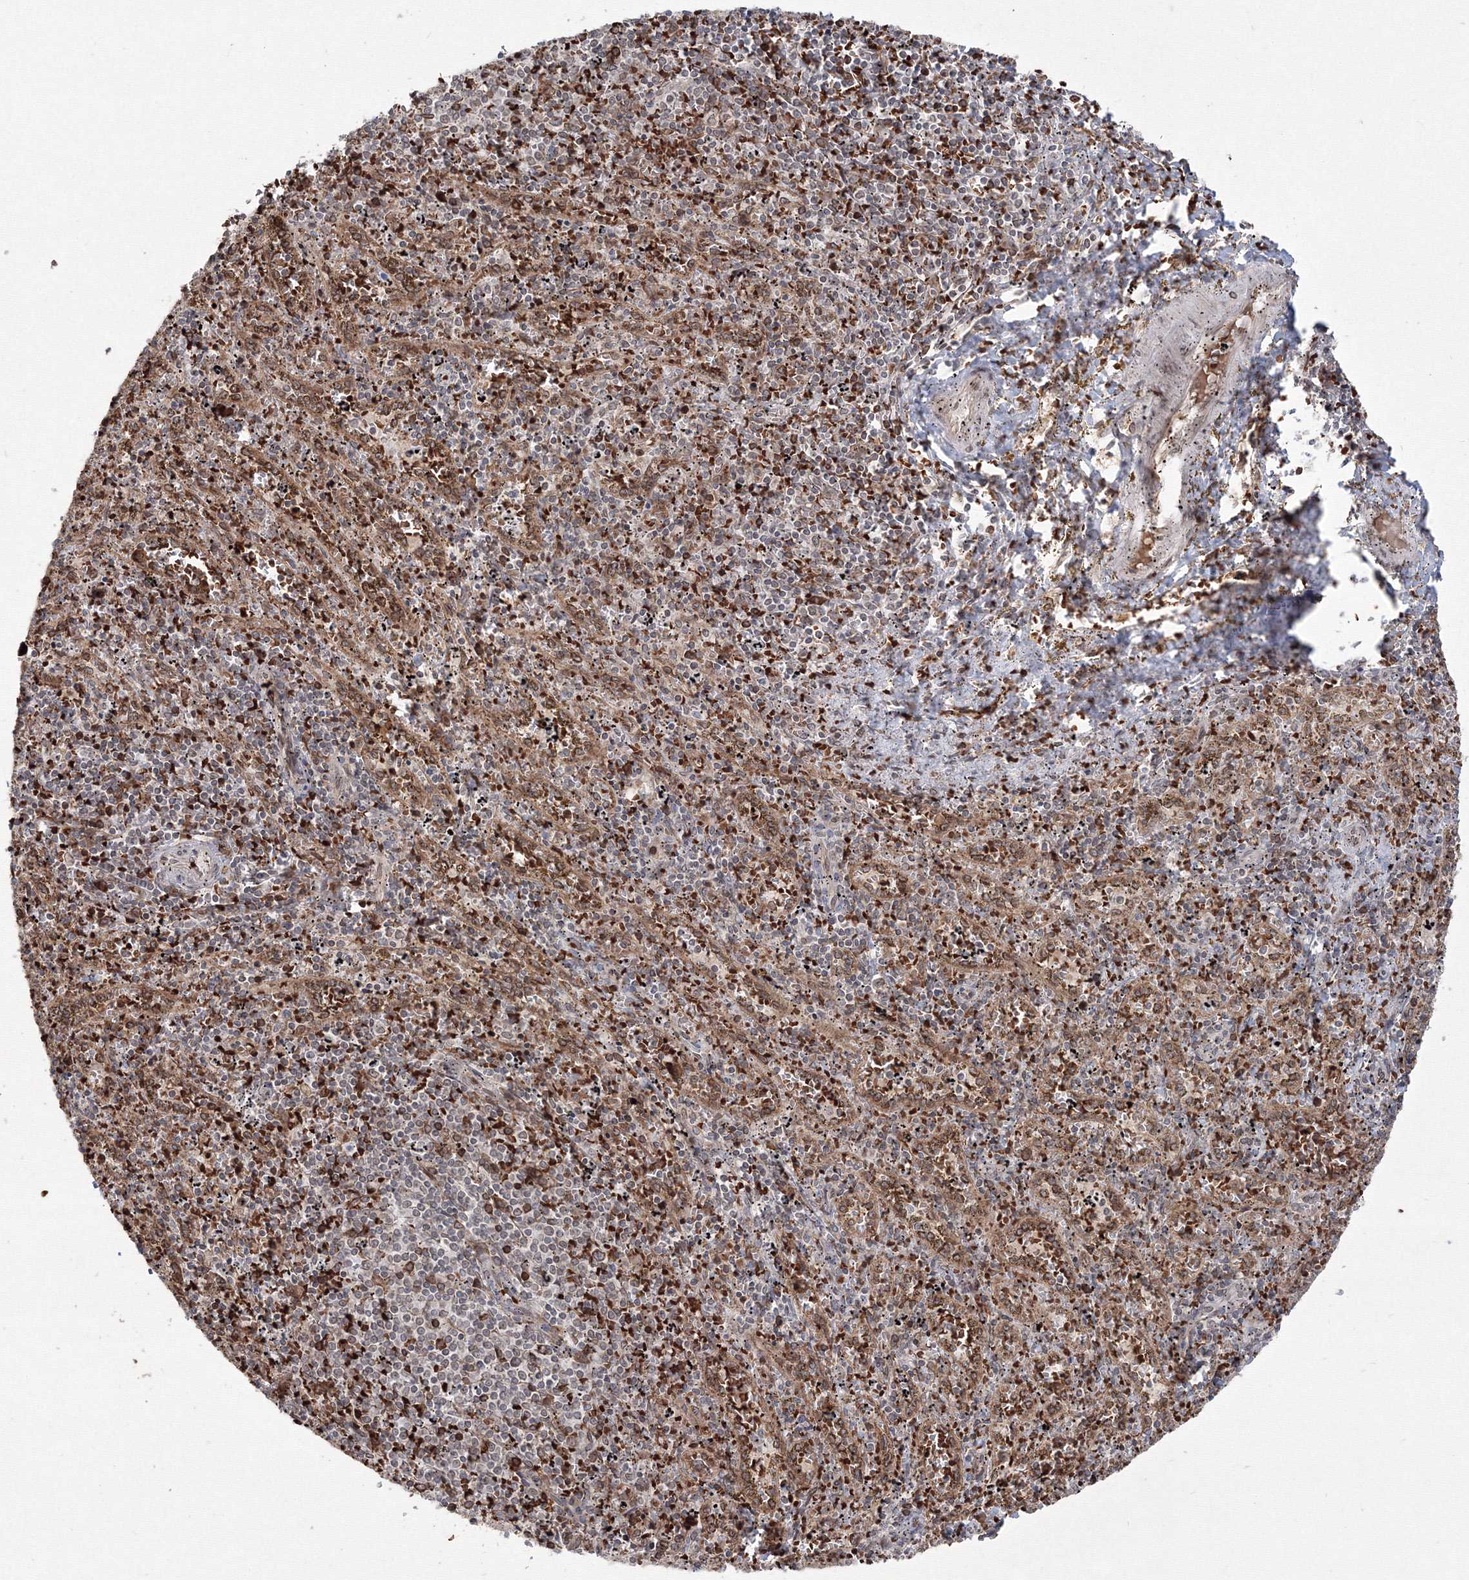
{"staining": {"intensity": "moderate", "quantity": ">75%", "location": "cytoplasmic/membranous,nuclear"}, "tissue": "spleen", "cell_type": "Cells in red pulp", "image_type": "normal", "snomed": [{"axis": "morphology", "description": "Normal tissue, NOS"}, {"axis": "topography", "description": "Spleen"}], "caption": "A brown stain highlights moderate cytoplasmic/membranous,nuclear expression of a protein in cells in red pulp of benign human spleen.", "gene": "DNAJB2", "patient": {"sex": "male", "age": 11}}